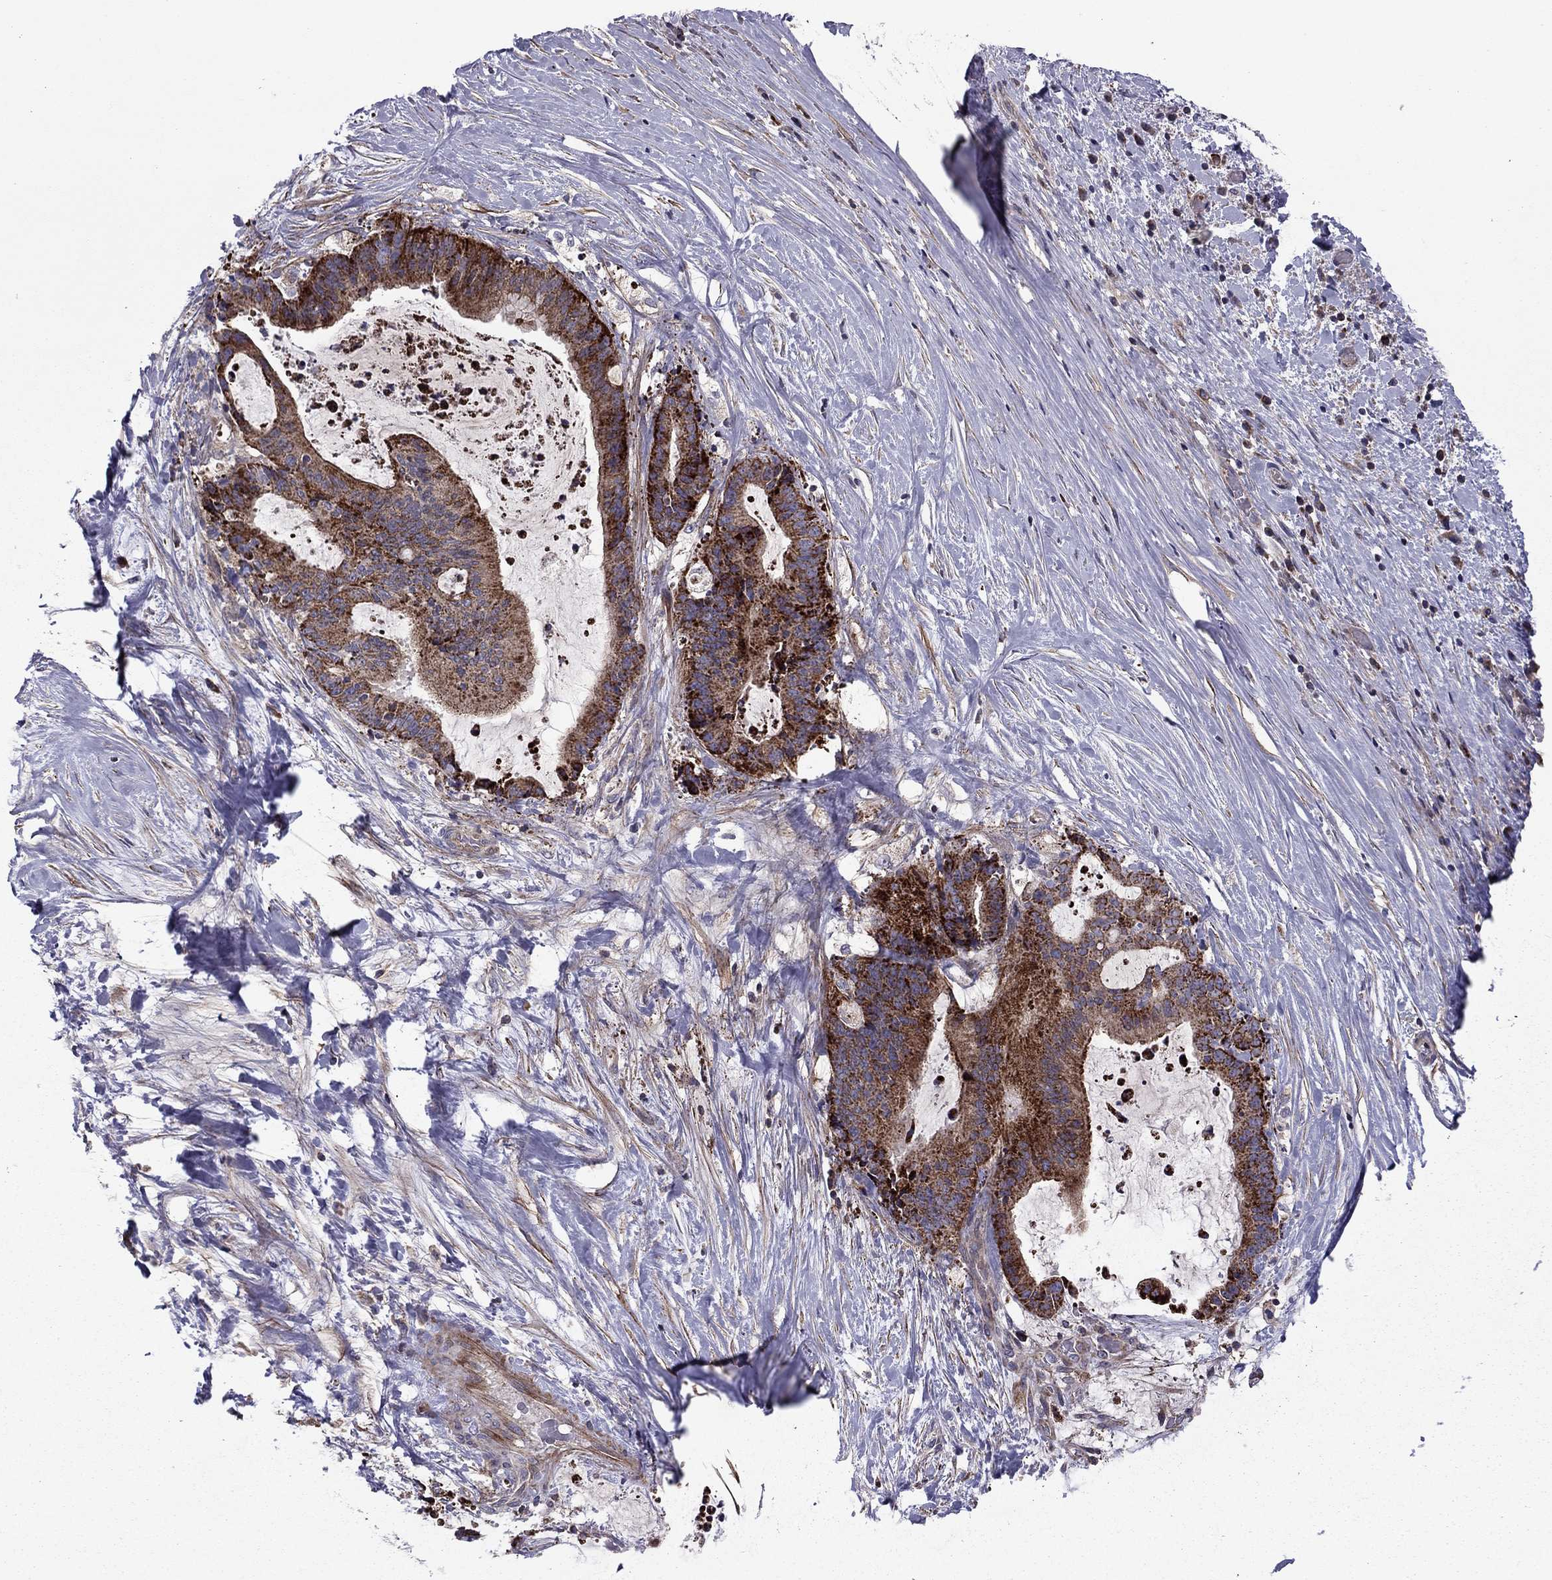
{"staining": {"intensity": "strong", "quantity": "25%-75%", "location": "cytoplasmic/membranous"}, "tissue": "liver cancer", "cell_type": "Tumor cells", "image_type": "cancer", "snomed": [{"axis": "morphology", "description": "Cholangiocarcinoma"}, {"axis": "topography", "description": "Liver"}], "caption": "Liver cholangiocarcinoma stained for a protein (brown) reveals strong cytoplasmic/membranous positive positivity in approximately 25%-75% of tumor cells.", "gene": "ALG6", "patient": {"sex": "female", "age": 73}}